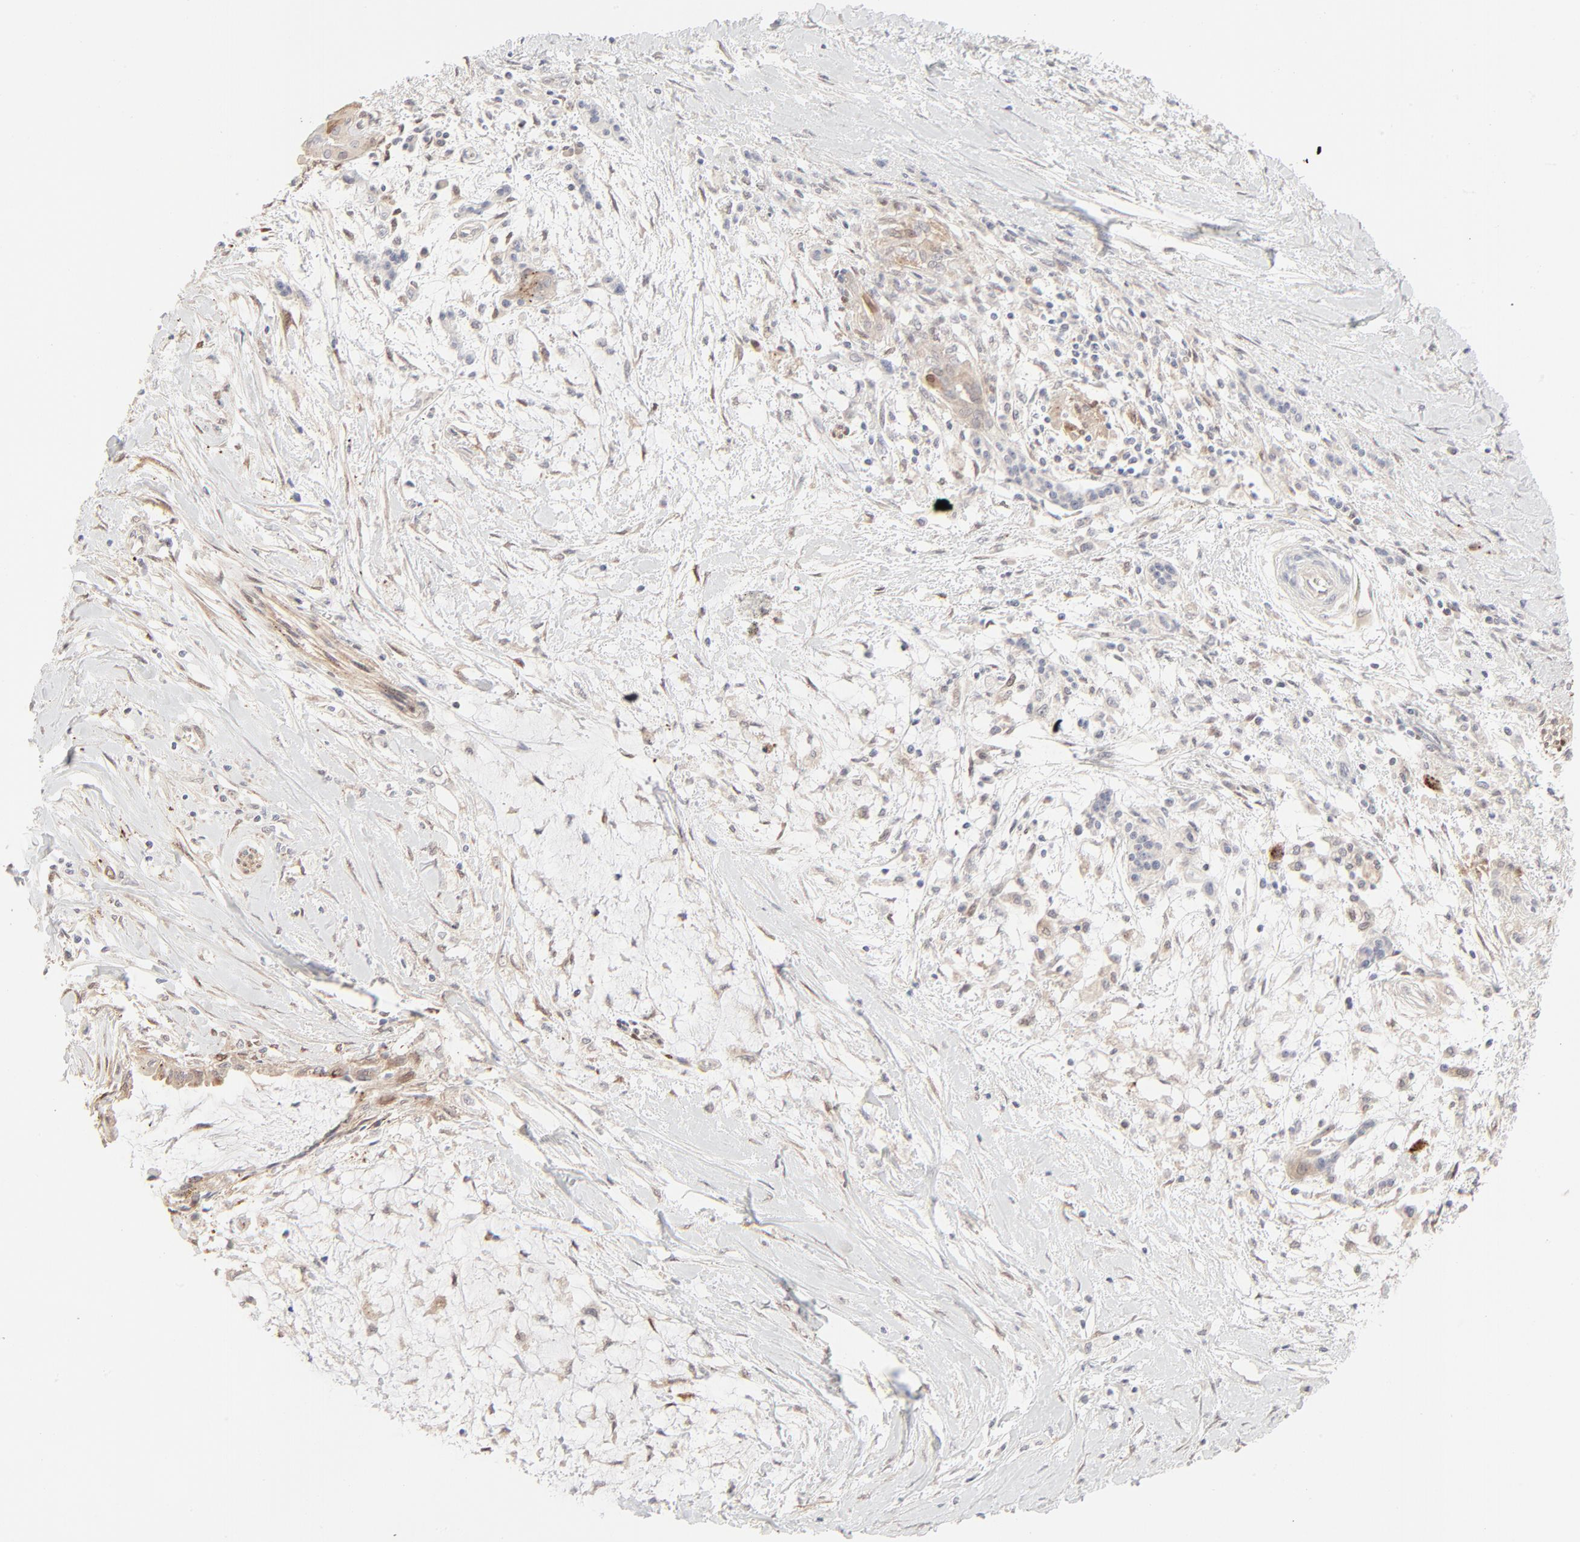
{"staining": {"intensity": "negative", "quantity": "none", "location": "none"}, "tissue": "pancreatic cancer", "cell_type": "Tumor cells", "image_type": "cancer", "snomed": [{"axis": "morphology", "description": "Adenocarcinoma, NOS"}, {"axis": "topography", "description": "Pancreas"}], "caption": "Immunohistochemical staining of human pancreatic cancer (adenocarcinoma) reveals no significant staining in tumor cells.", "gene": "LGALS2", "patient": {"sex": "female", "age": 64}}